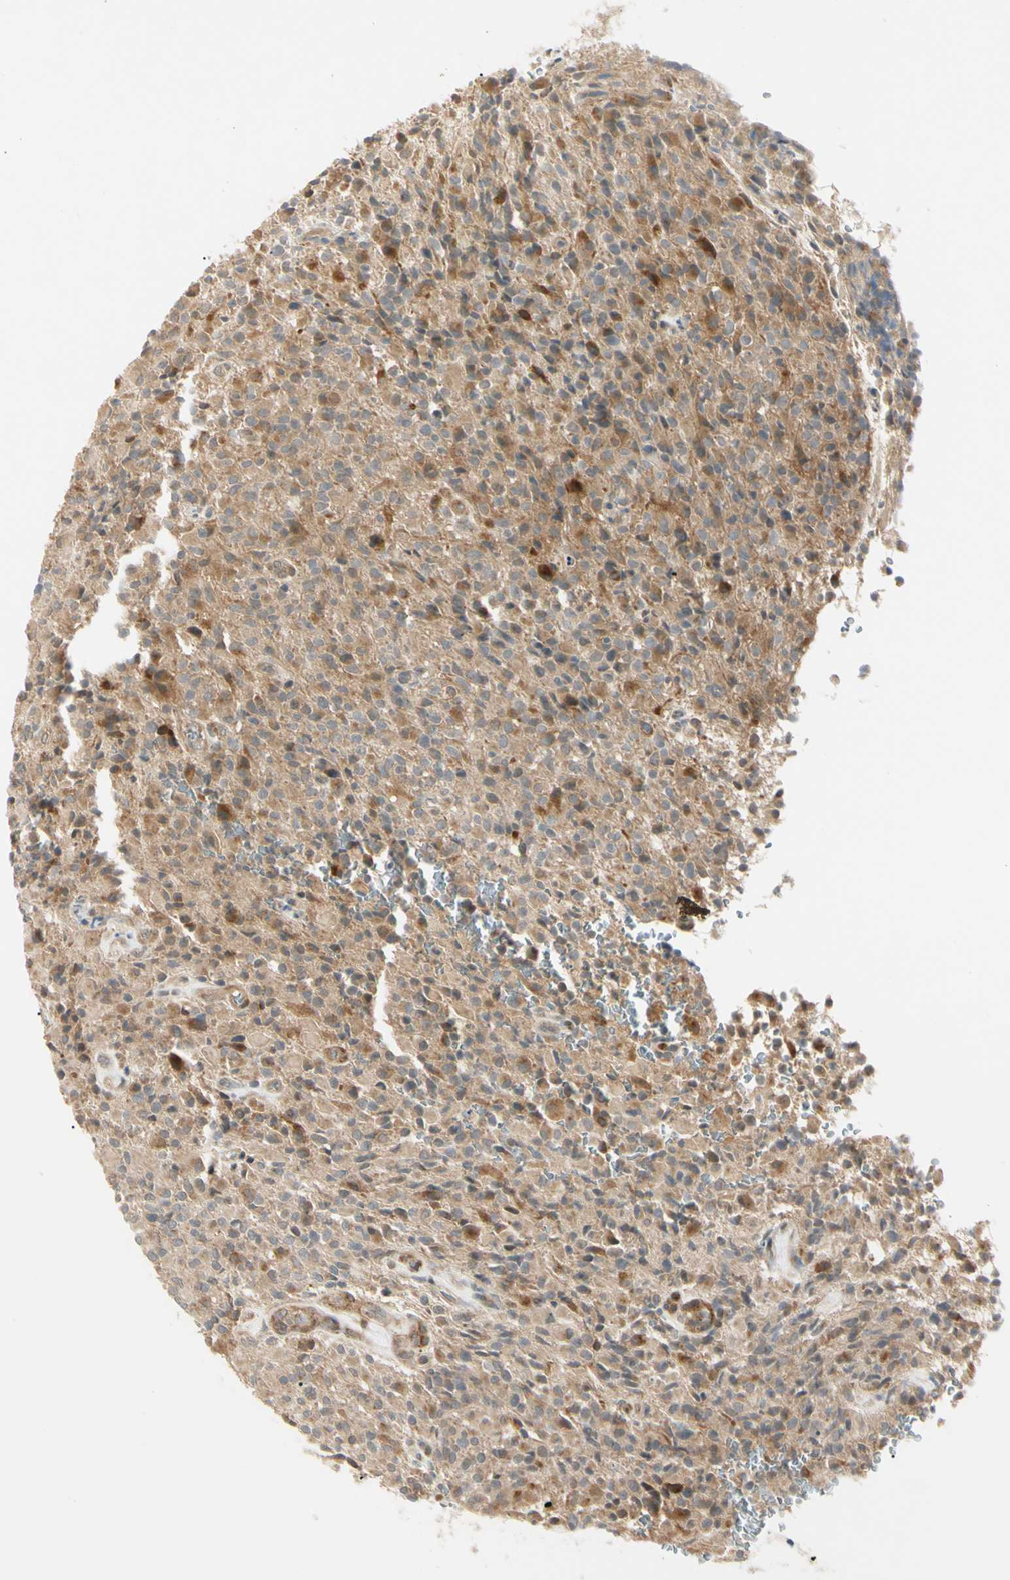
{"staining": {"intensity": "moderate", "quantity": ">75%", "location": "cytoplasmic/membranous"}, "tissue": "glioma", "cell_type": "Tumor cells", "image_type": "cancer", "snomed": [{"axis": "morphology", "description": "Glioma, malignant, High grade"}, {"axis": "topography", "description": "Brain"}], "caption": "Malignant glioma (high-grade) stained for a protein displays moderate cytoplasmic/membranous positivity in tumor cells.", "gene": "F2R", "patient": {"sex": "male", "age": 71}}